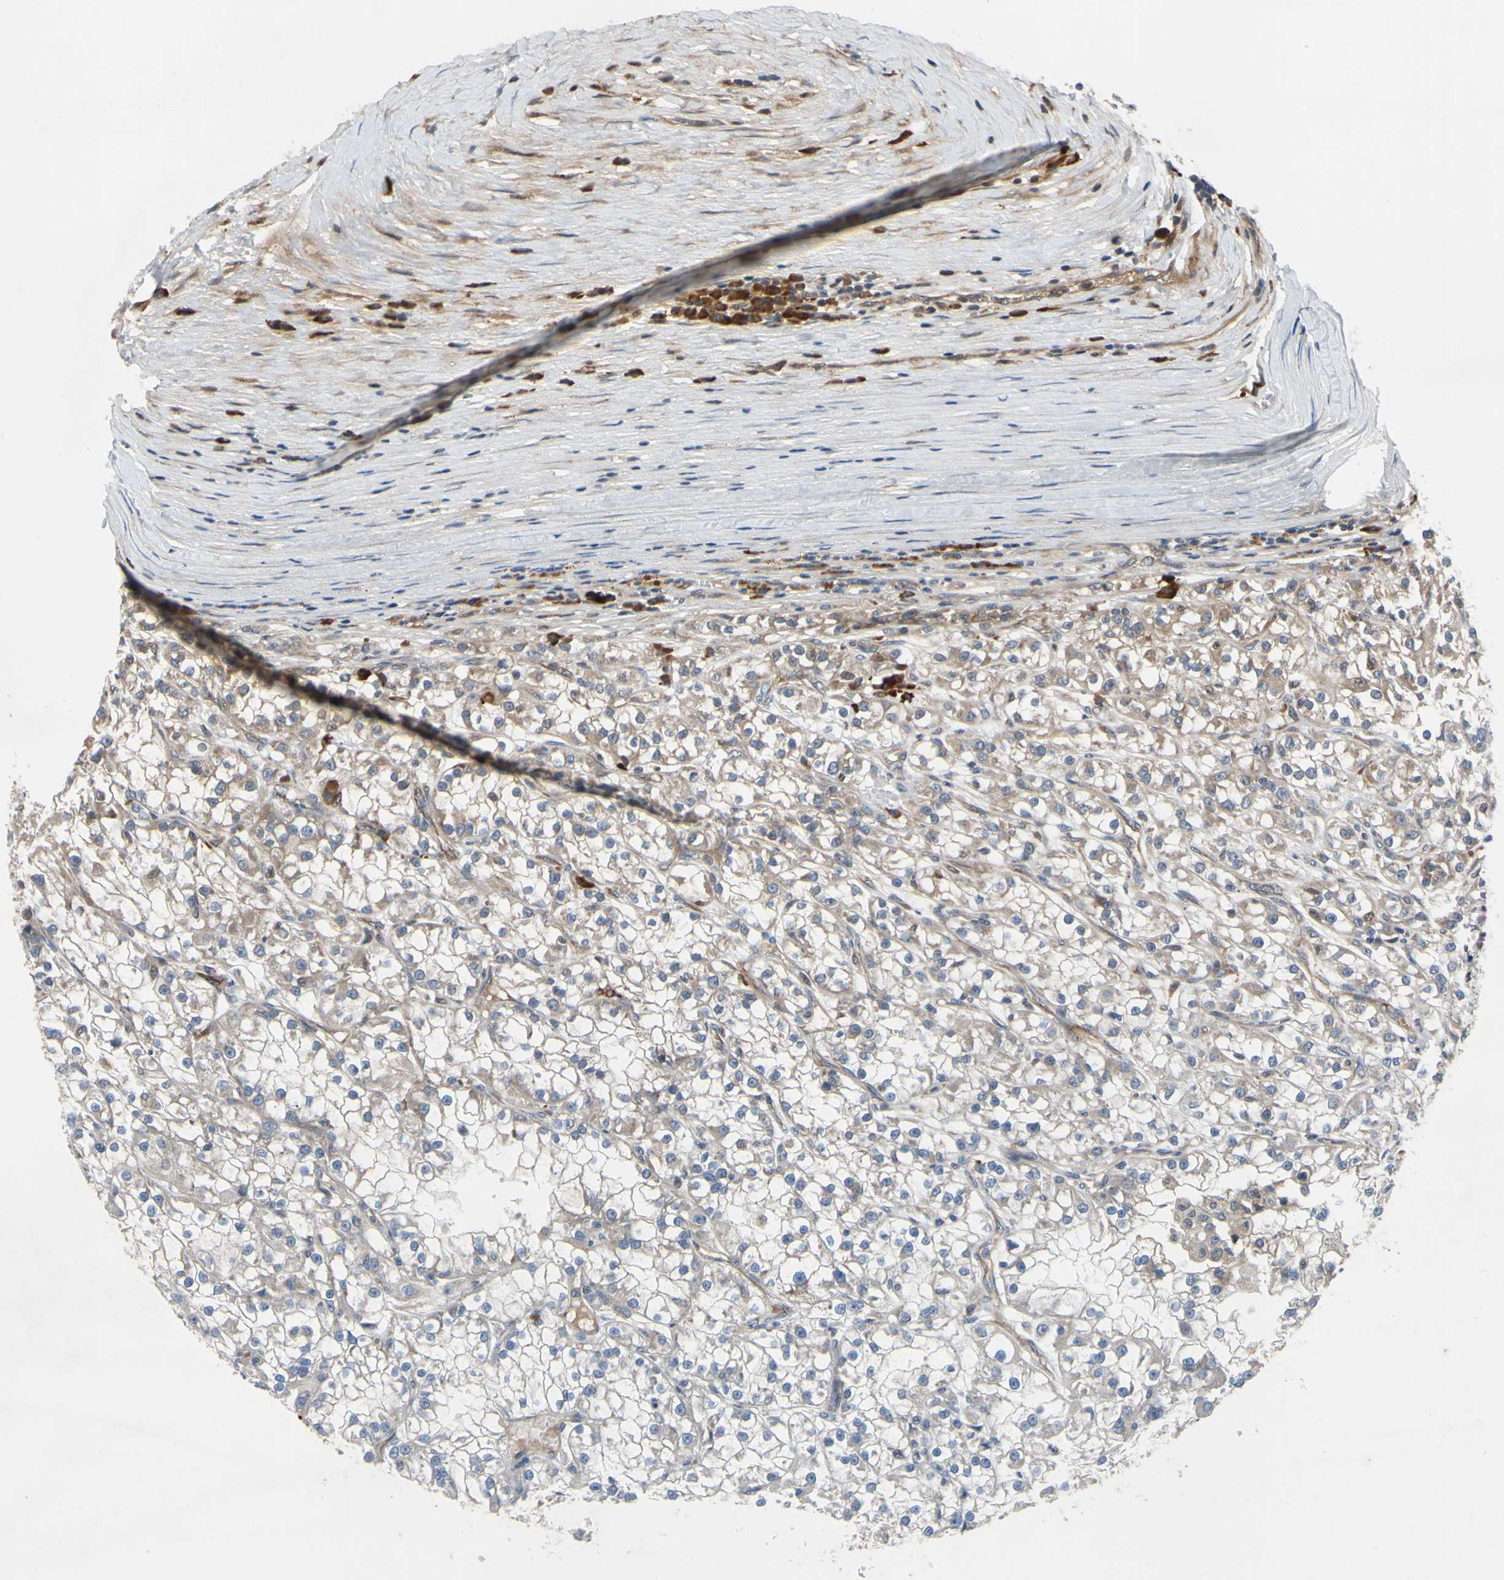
{"staining": {"intensity": "moderate", "quantity": "25%-75%", "location": "cytoplasmic/membranous"}, "tissue": "renal cancer", "cell_type": "Tumor cells", "image_type": "cancer", "snomed": [{"axis": "morphology", "description": "Adenocarcinoma, NOS"}, {"axis": "topography", "description": "Kidney"}], "caption": "Renal cancer (adenocarcinoma) tissue shows moderate cytoplasmic/membranous staining in approximately 25%-75% of tumor cells (DAB (3,3'-diaminobenzidine) = brown stain, brightfield microscopy at high magnification).", "gene": "XIAP", "patient": {"sex": "female", "age": 52}}